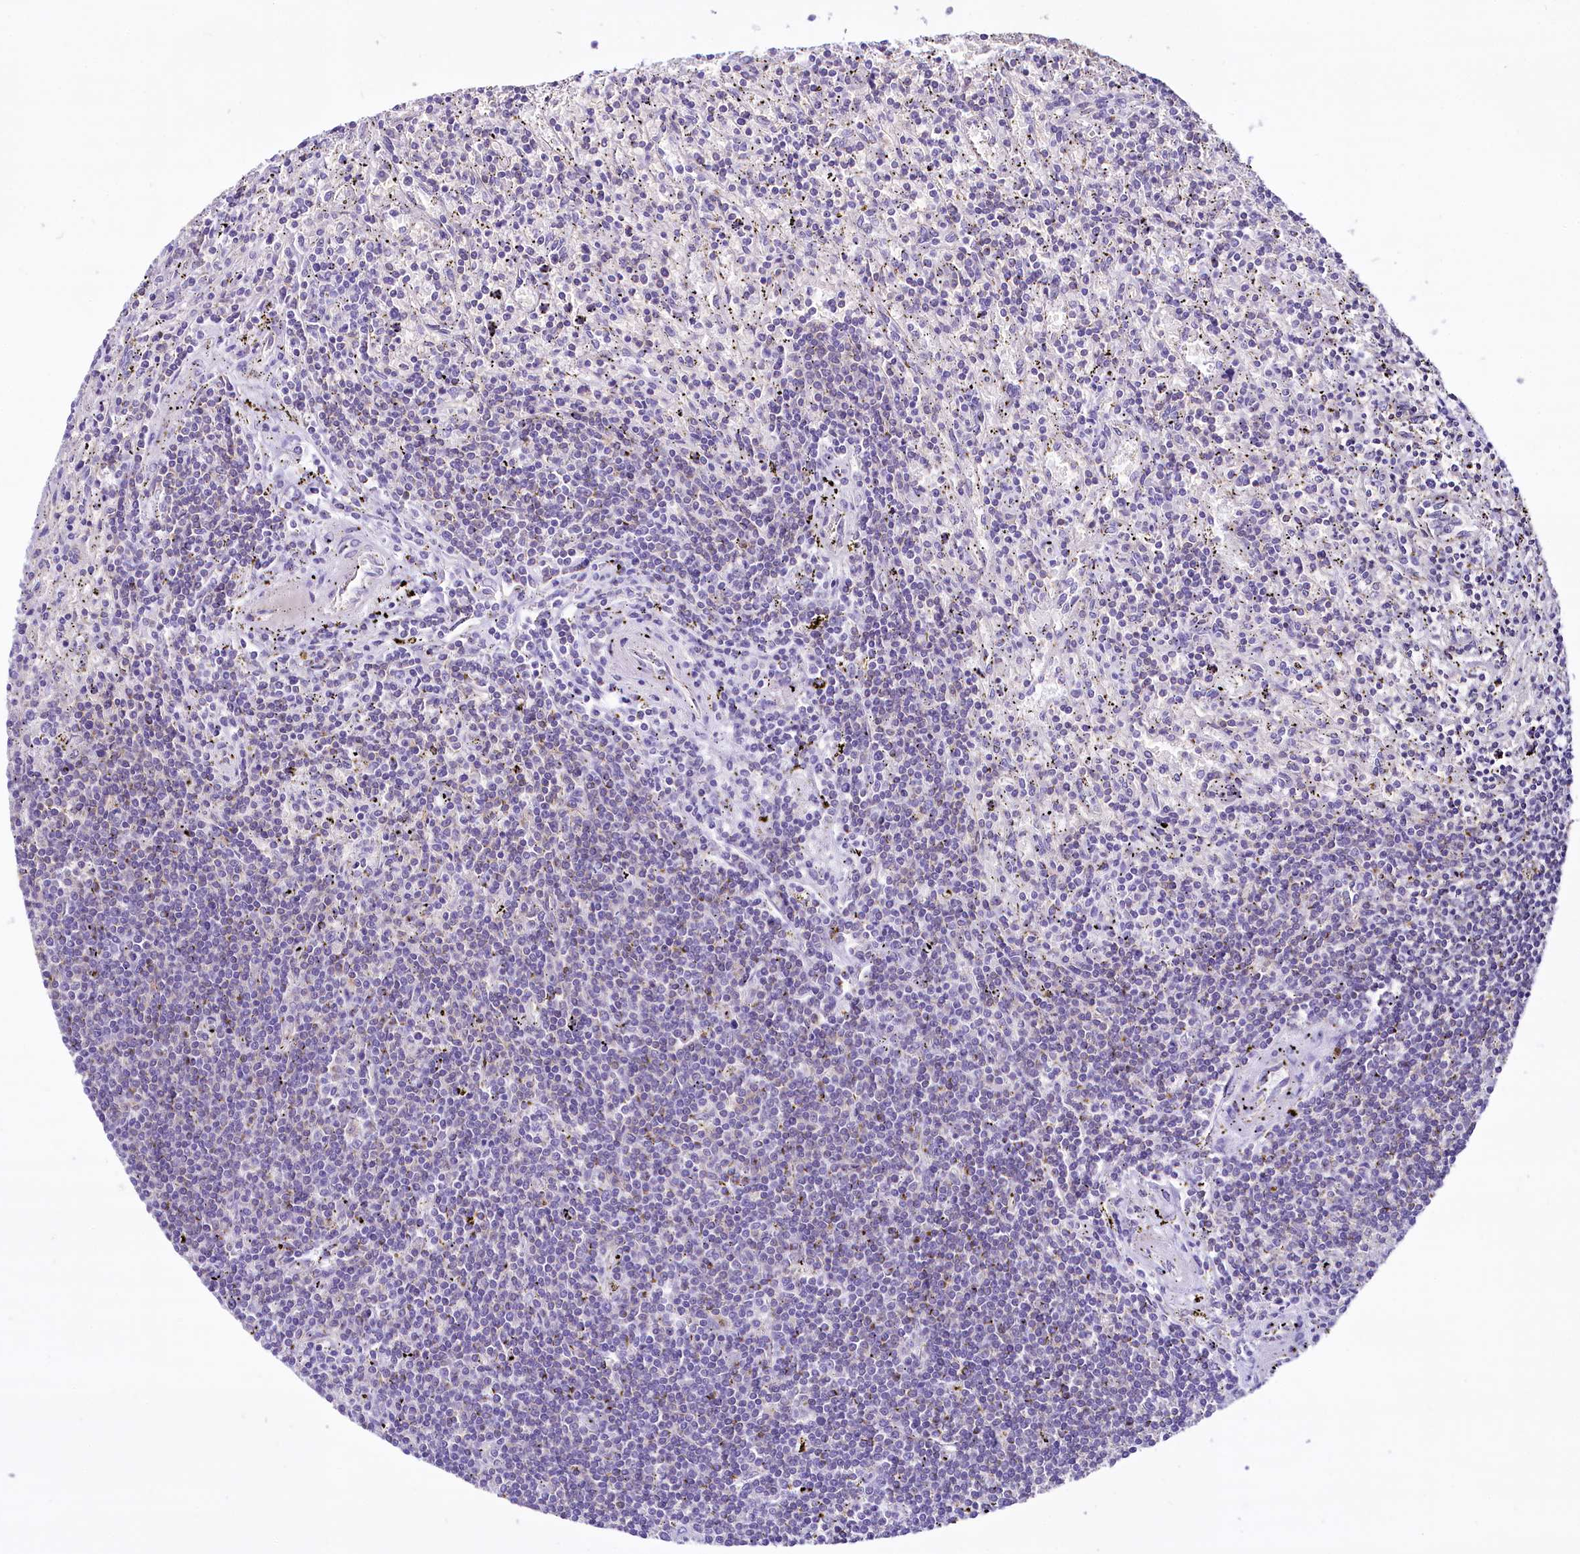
{"staining": {"intensity": "negative", "quantity": "none", "location": "none"}, "tissue": "lymphoma", "cell_type": "Tumor cells", "image_type": "cancer", "snomed": [{"axis": "morphology", "description": "Malignant lymphoma, non-Hodgkin's type, Low grade"}, {"axis": "topography", "description": "Spleen"}], "caption": "Human lymphoma stained for a protein using immunohistochemistry demonstrates no positivity in tumor cells.", "gene": "BANK1", "patient": {"sex": "male", "age": 76}}